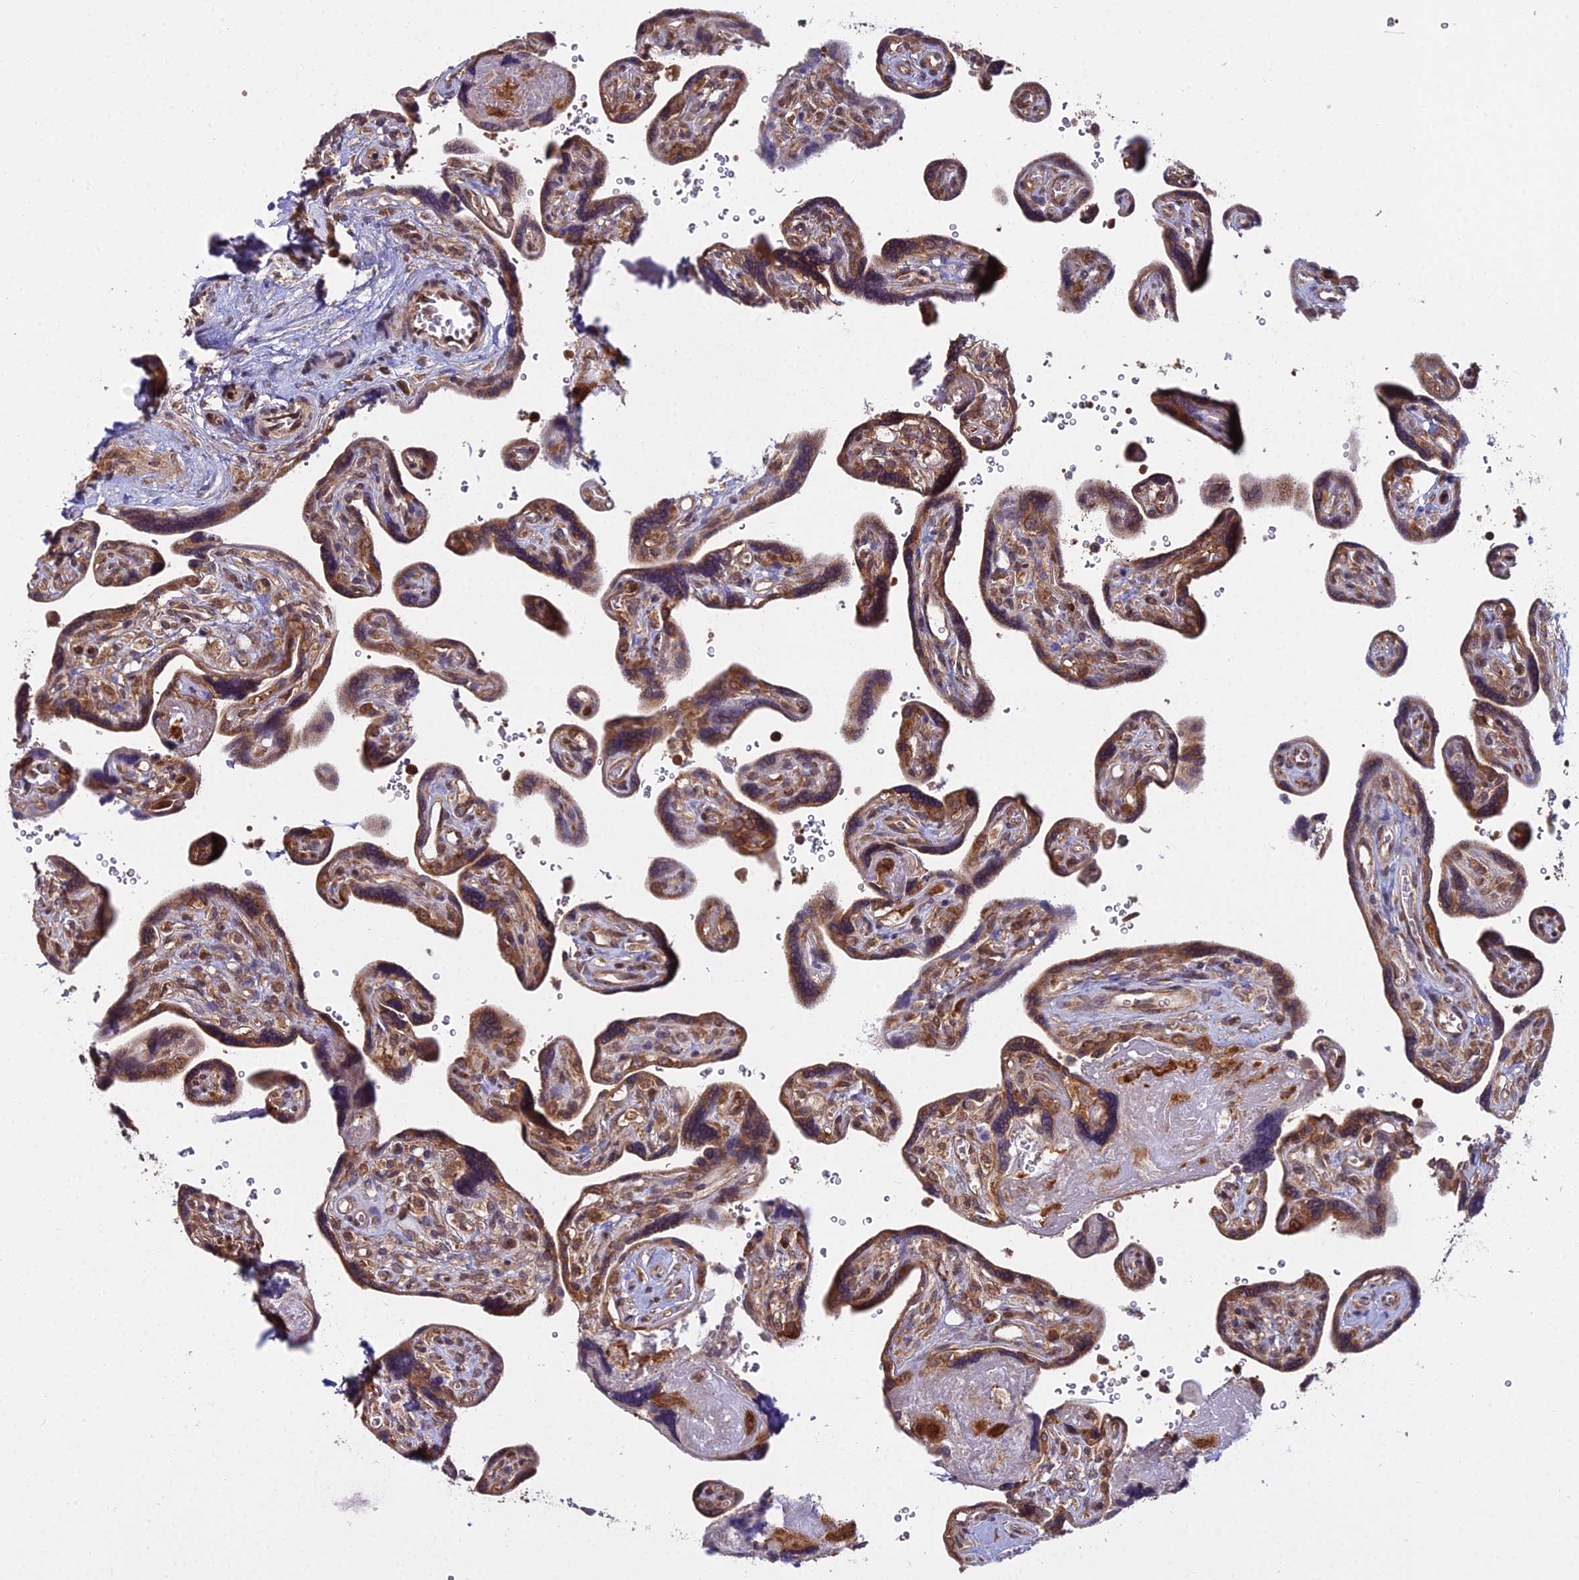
{"staining": {"intensity": "strong", "quantity": ">75%", "location": "cytoplasmic/membranous"}, "tissue": "placenta", "cell_type": "Decidual cells", "image_type": "normal", "snomed": [{"axis": "morphology", "description": "Normal tissue, NOS"}, {"axis": "topography", "description": "Placenta"}], "caption": "Brown immunohistochemical staining in normal human placenta demonstrates strong cytoplasmic/membranous expression in about >75% of decidual cells. Using DAB (brown) and hematoxylin (blue) stains, captured at high magnification using brightfield microscopy.", "gene": "RPL26", "patient": {"sex": "female", "age": 39}}